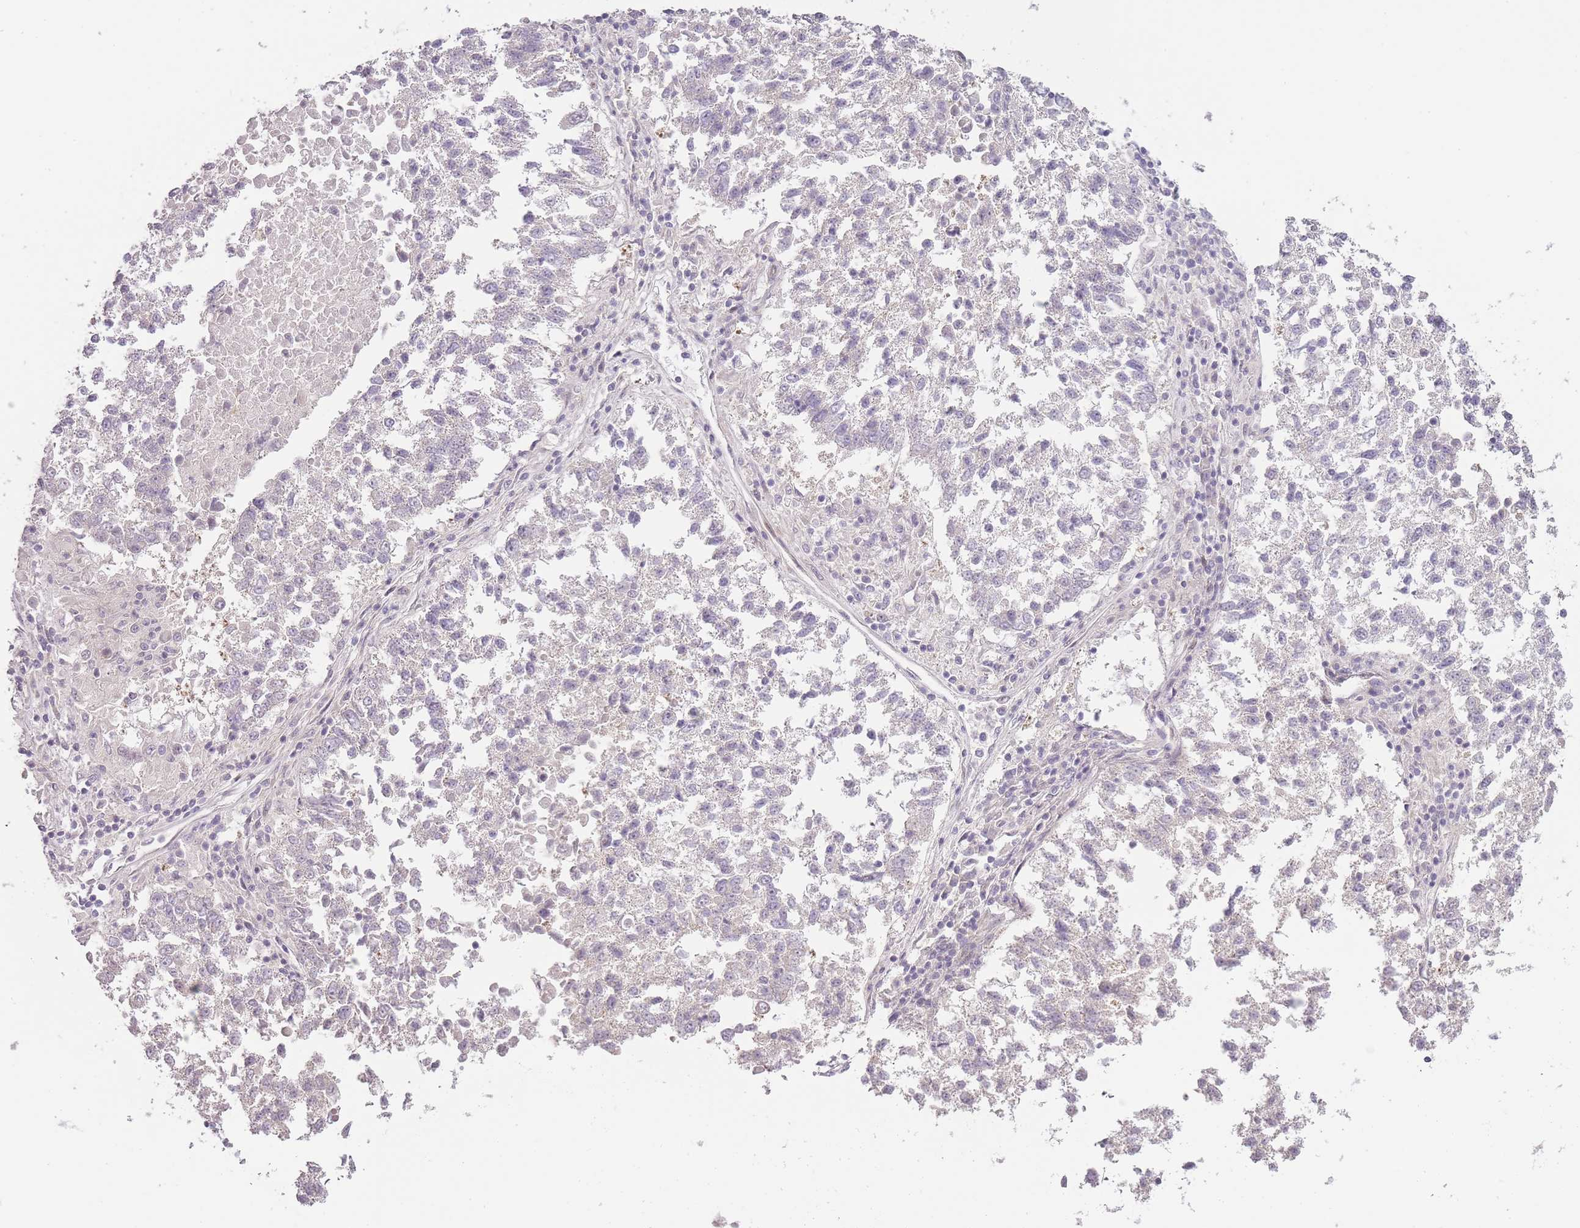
{"staining": {"intensity": "negative", "quantity": "none", "location": "none"}, "tissue": "lung cancer", "cell_type": "Tumor cells", "image_type": "cancer", "snomed": [{"axis": "morphology", "description": "Squamous cell carcinoma, NOS"}, {"axis": "topography", "description": "Lung"}], "caption": "Human lung squamous cell carcinoma stained for a protein using IHC reveals no staining in tumor cells.", "gene": "OGG1", "patient": {"sex": "male", "age": 73}}